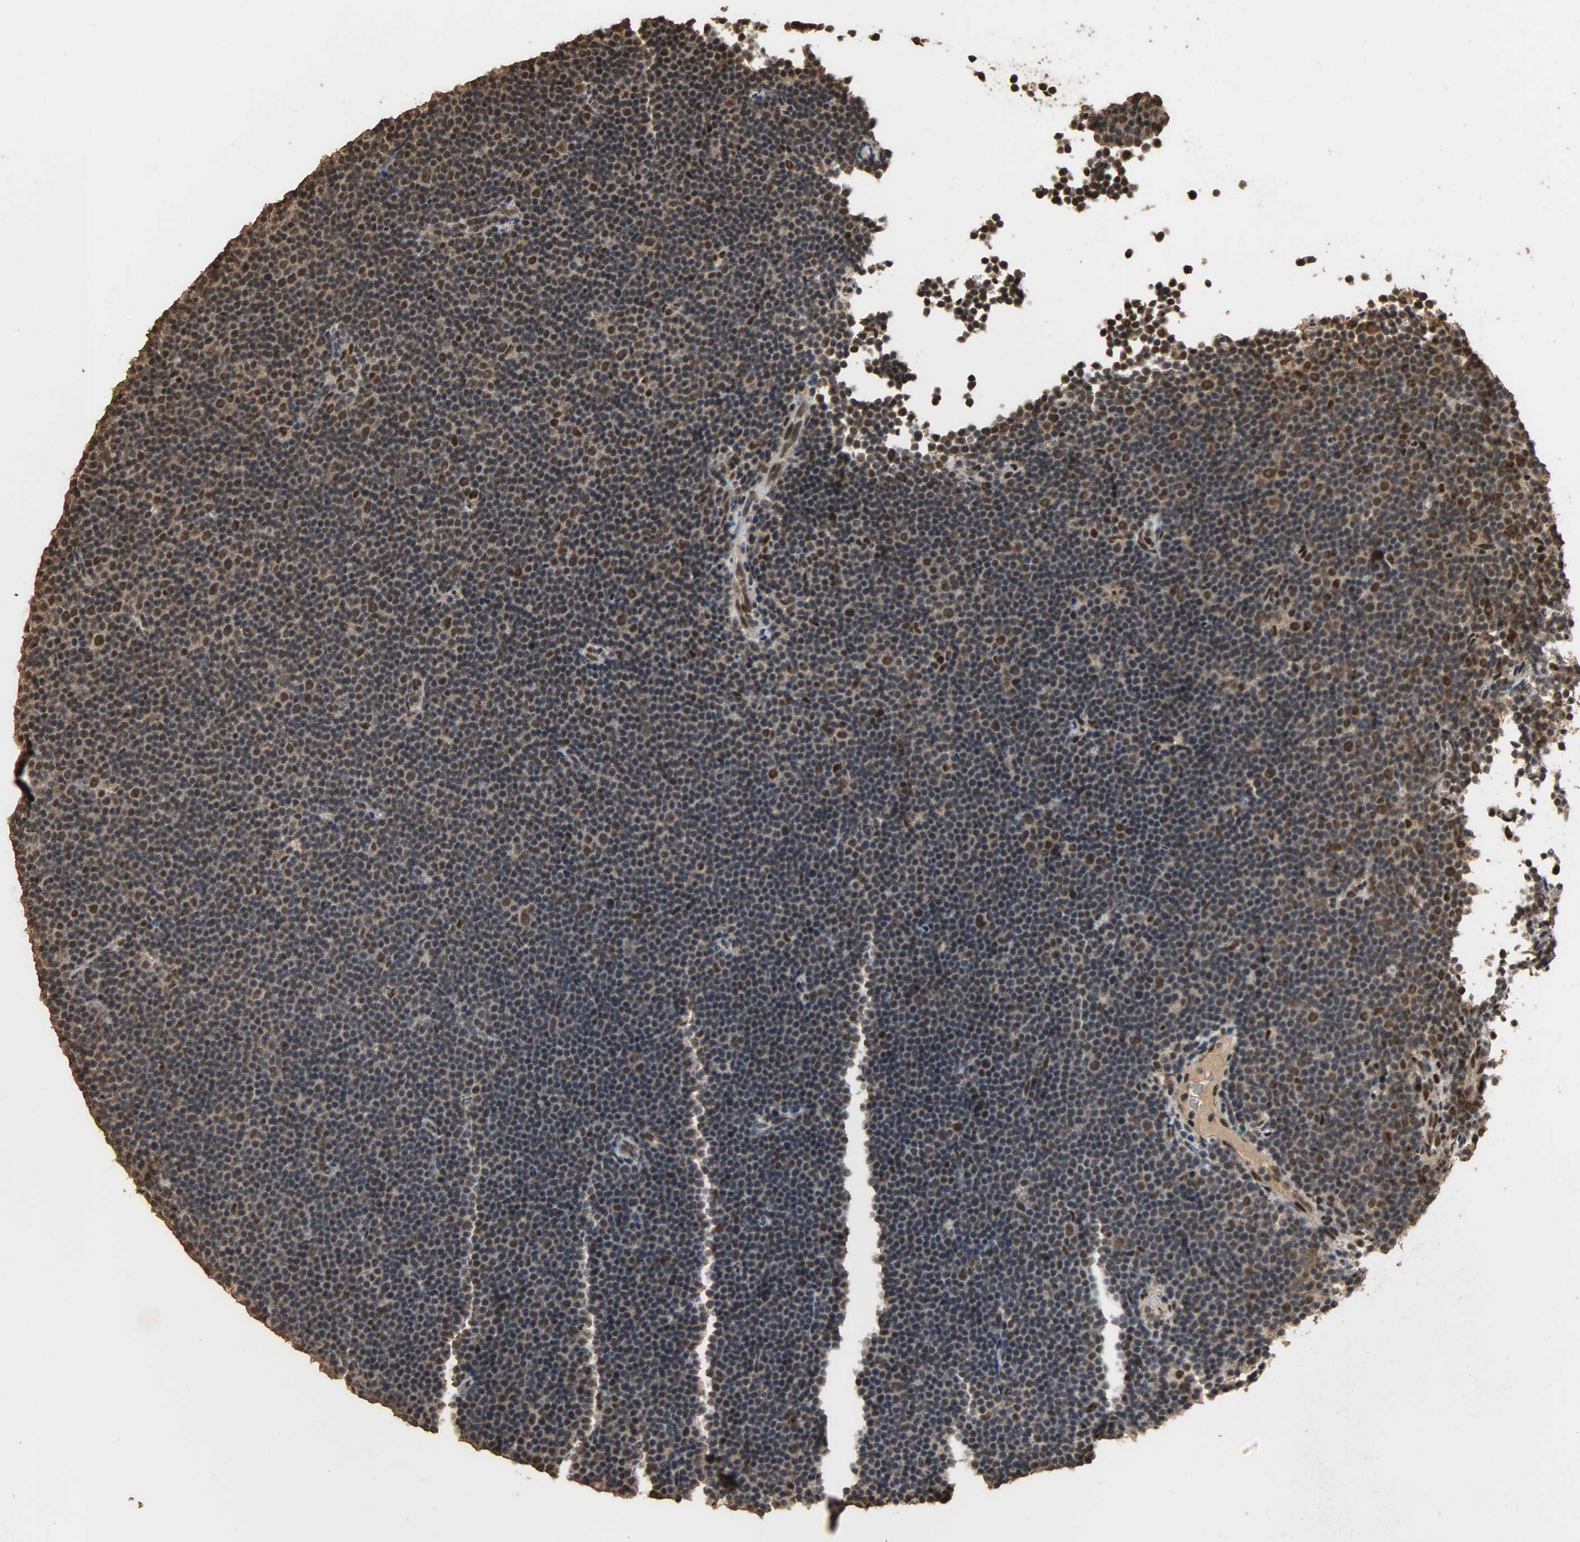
{"staining": {"intensity": "moderate", "quantity": "25%-75%", "location": "cytoplasmic/membranous,nuclear"}, "tissue": "lymphoma", "cell_type": "Tumor cells", "image_type": "cancer", "snomed": [{"axis": "morphology", "description": "Malignant lymphoma, non-Hodgkin's type, Low grade"}, {"axis": "topography", "description": "Lymph node"}], "caption": "The immunohistochemical stain labels moderate cytoplasmic/membranous and nuclear positivity in tumor cells of malignant lymphoma, non-Hodgkin's type (low-grade) tissue. The staining is performed using DAB (3,3'-diaminobenzidine) brown chromogen to label protein expression. The nuclei are counter-stained blue using hematoxylin.", "gene": "CCNT2", "patient": {"sex": "female", "age": 67}}